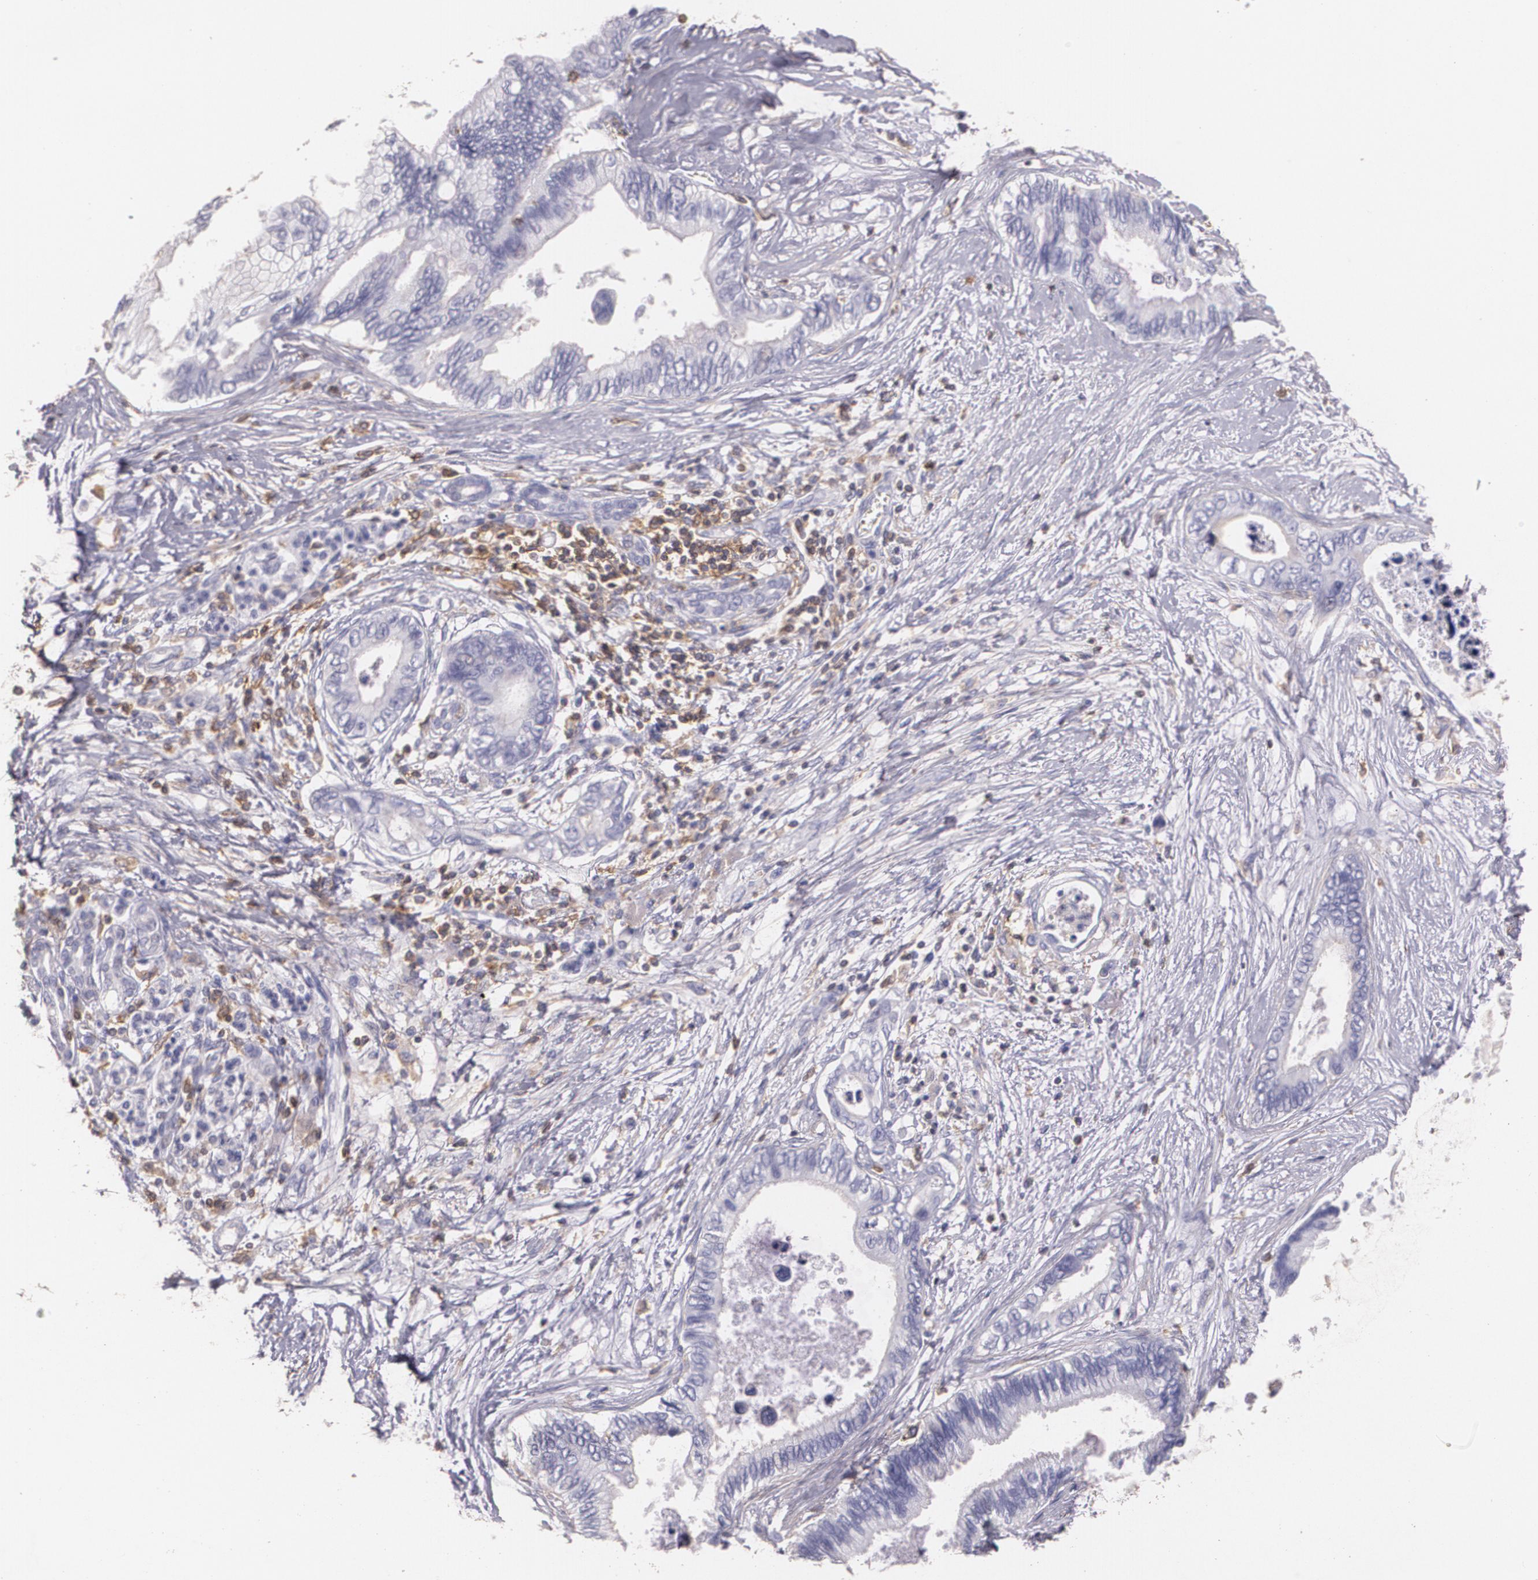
{"staining": {"intensity": "negative", "quantity": "none", "location": "none"}, "tissue": "pancreatic cancer", "cell_type": "Tumor cells", "image_type": "cancer", "snomed": [{"axis": "morphology", "description": "Adenocarcinoma, NOS"}, {"axis": "topography", "description": "Pancreas"}], "caption": "Immunohistochemical staining of adenocarcinoma (pancreatic) shows no significant staining in tumor cells. The staining was performed using DAB to visualize the protein expression in brown, while the nuclei were stained in blue with hematoxylin (Magnification: 20x).", "gene": "TGFBR1", "patient": {"sex": "female", "age": 66}}